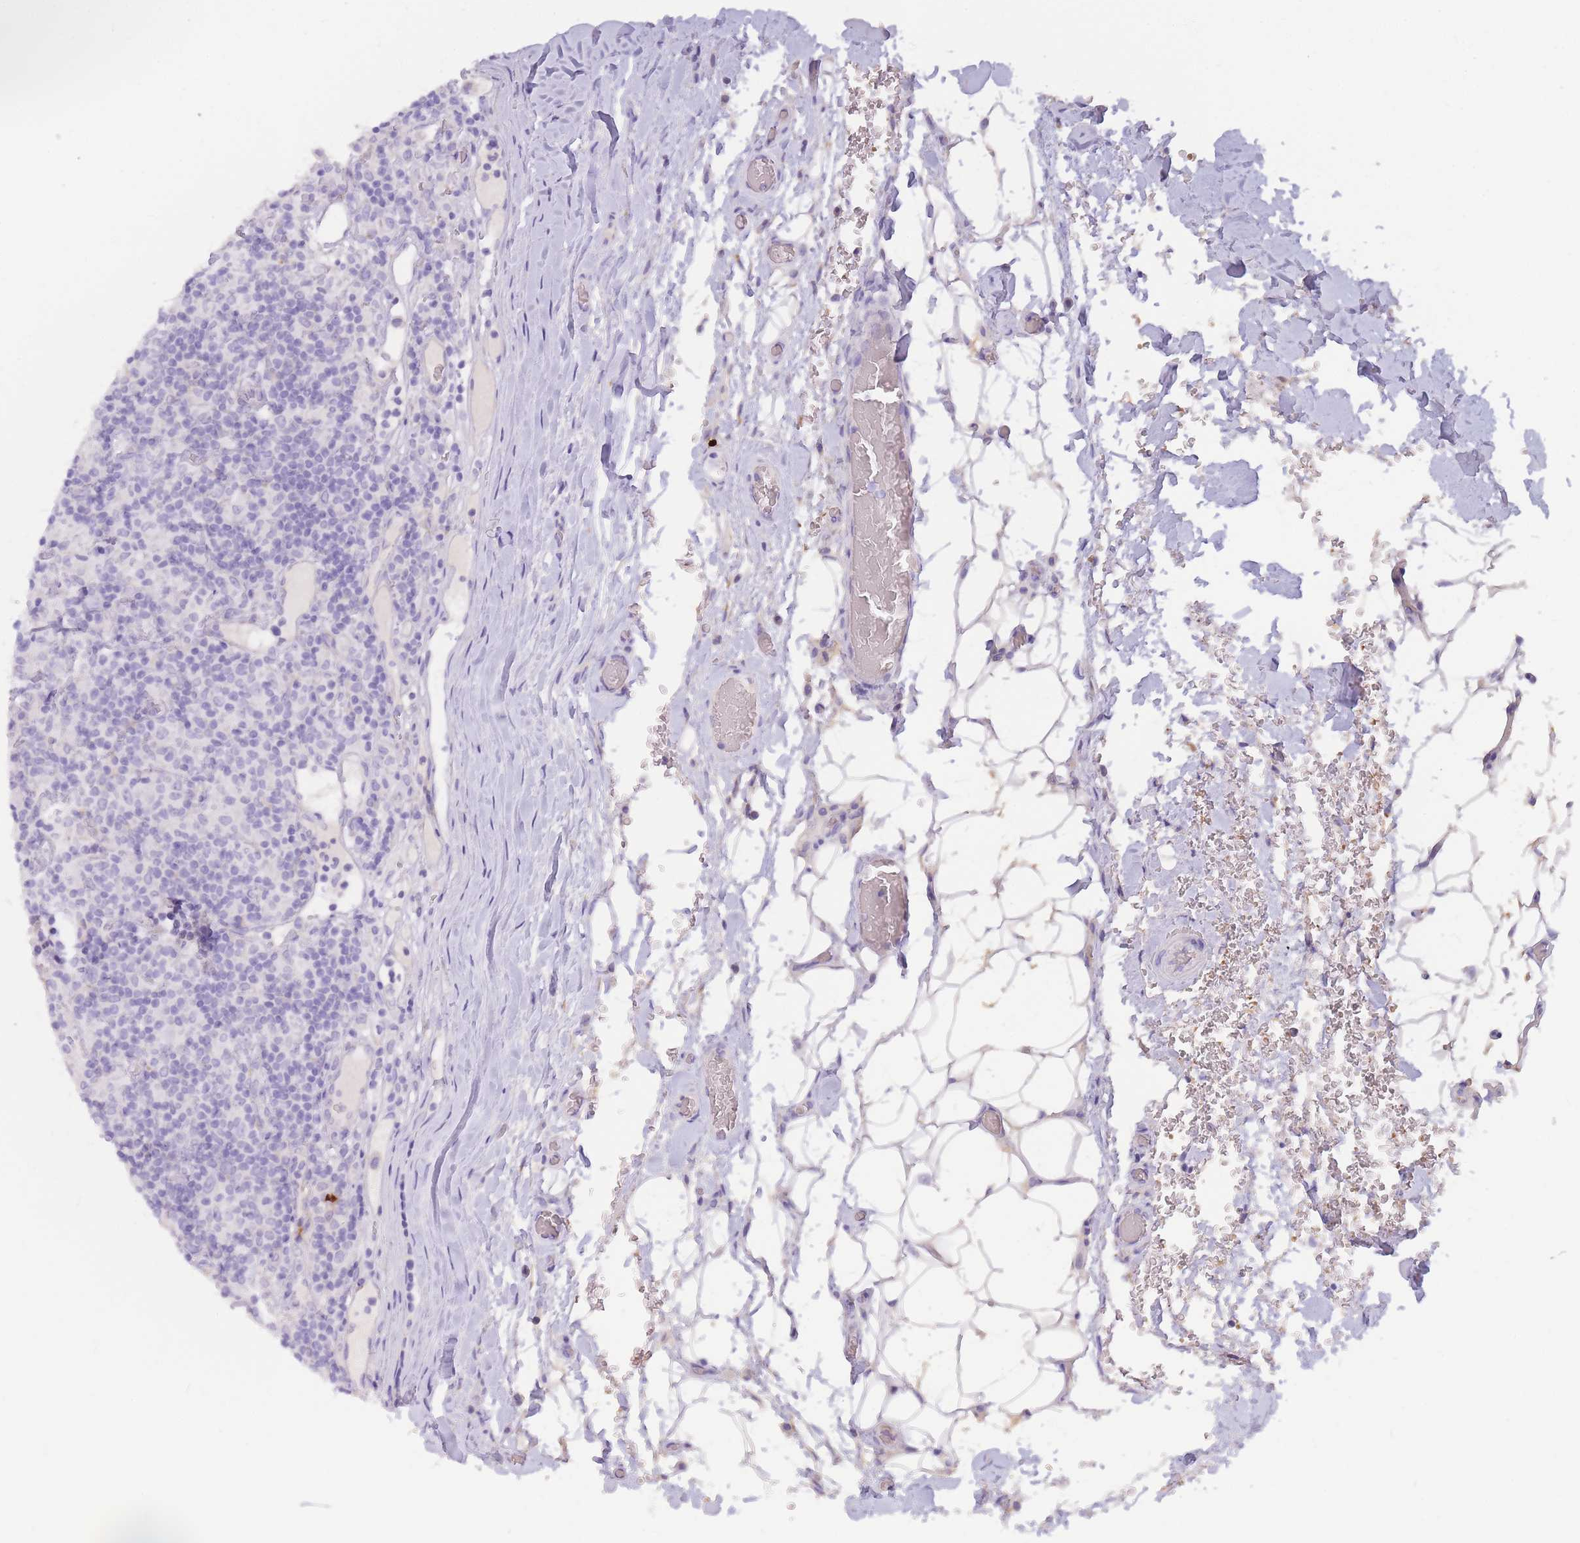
{"staining": {"intensity": "negative", "quantity": "none", "location": "none"}, "tissue": "lymphoma", "cell_type": "Tumor cells", "image_type": "cancer", "snomed": [{"axis": "morphology", "description": "Hodgkin's disease, NOS"}, {"axis": "topography", "description": "Lymph node"}], "caption": "This is an immunohistochemistry histopathology image of Hodgkin's disease. There is no positivity in tumor cells.", "gene": "TPSD1", "patient": {"sex": "male", "age": 70}}